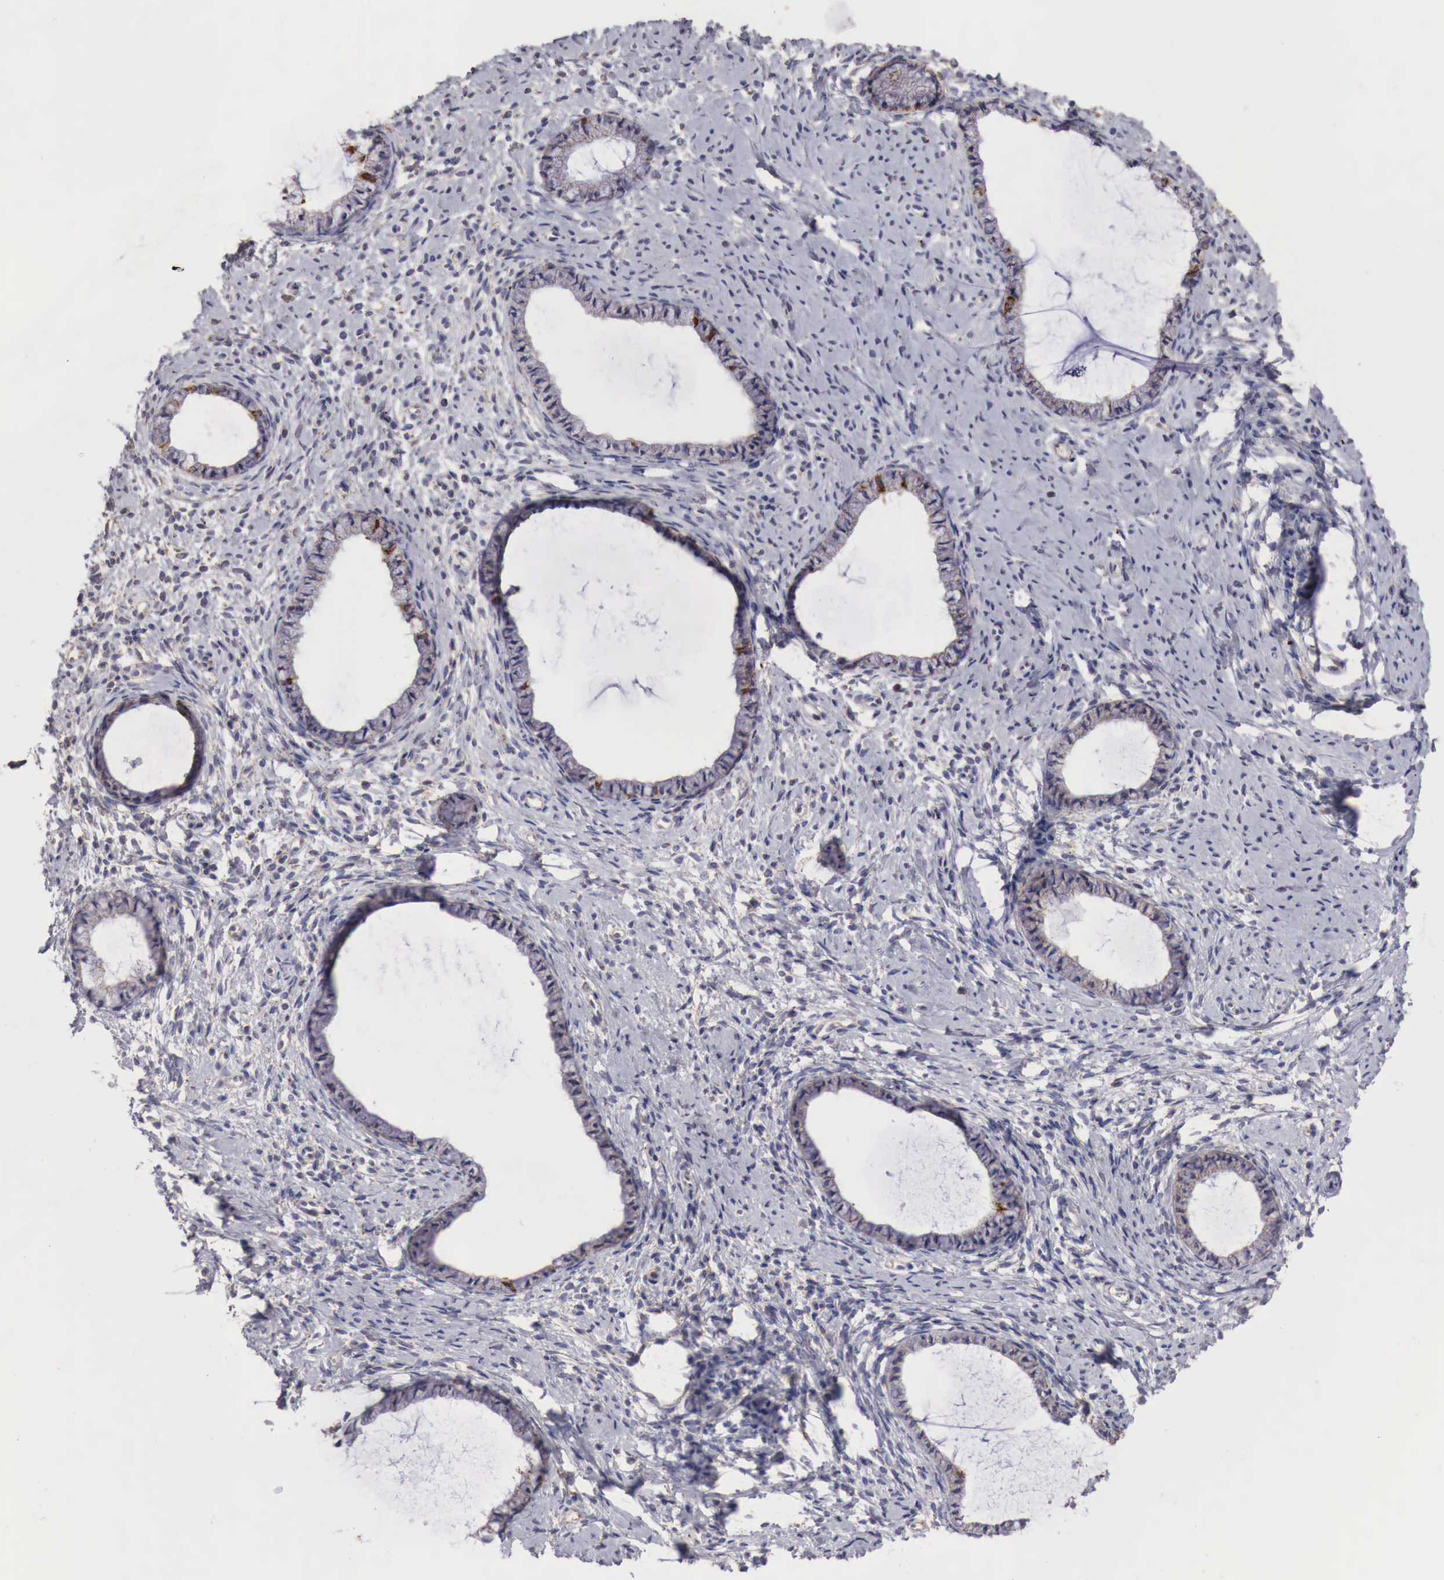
{"staining": {"intensity": "weak", "quantity": "25%-75%", "location": "cytoplasmic/membranous"}, "tissue": "cervix", "cell_type": "Glandular cells", "image_type": "normal", "snomed": [{"axis": "morphology", "description": "Normal tissue, NOS"}, {"axis": "topography", "description": "Cervix"}], "caption": "About 25%-75% of glandular cells in unremarkable cervix demonstrate weak cytoplasmic/membranous protein expression as visualized by brown immunohistochemical staining.", "gene": "XPNPEP3", "patient": {"sex": "female", "age": 70}}